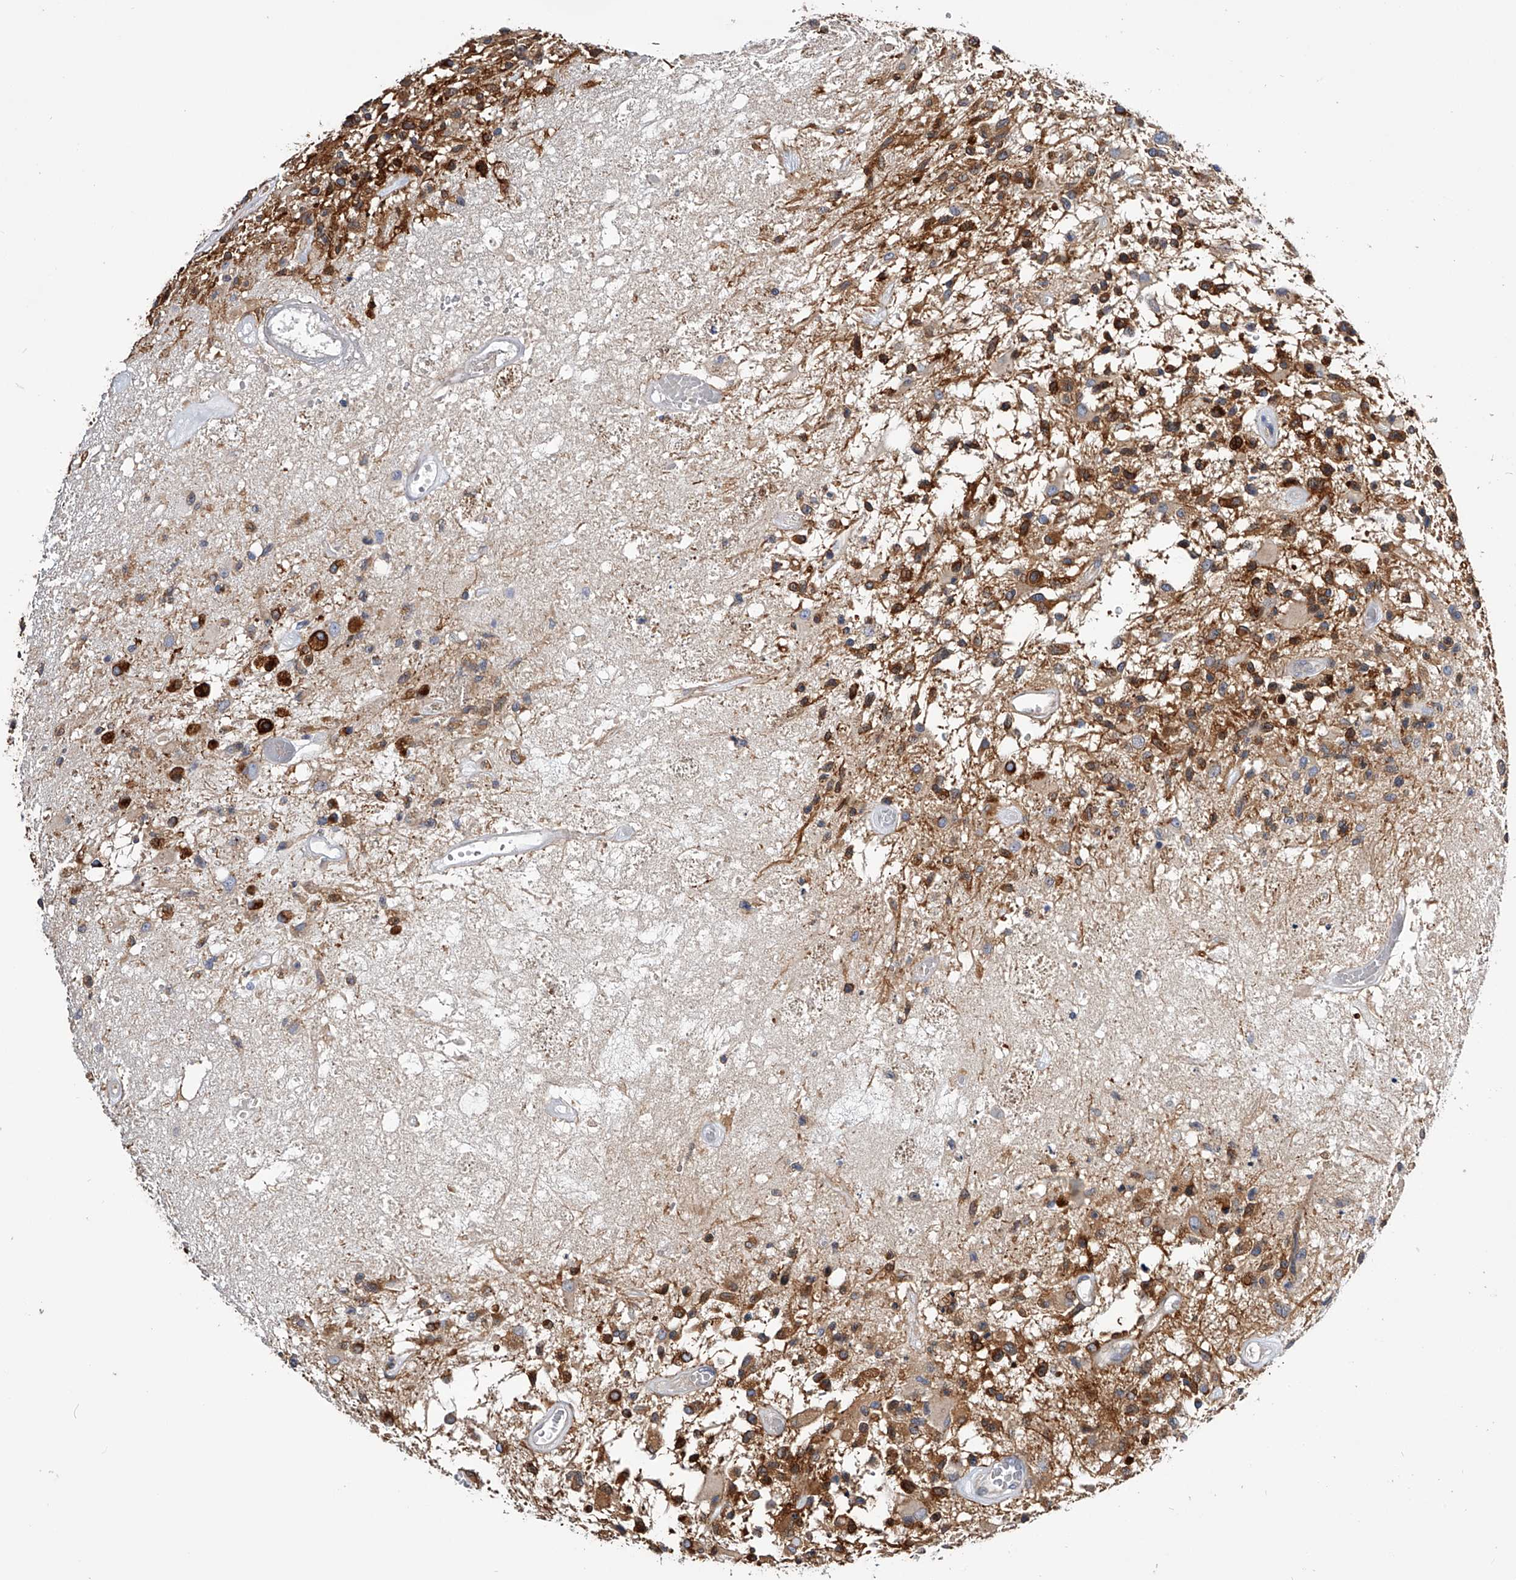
{"staining": {"intensity": "strong", "quantity": ">75%", "location": "cytoplasmic/membranous"}, "tissue": "glioma", "cell_type": "Tumor cells", "image_type": "cancer", "snomed": [{"axis": "morphology", "description": "Glioma, malignant, High grade"}, {"axis": "morphology", "description": "Glioblastoma, NOS"}, {"axis": "topography", "description": "Brain"}], "caption": "The image shows immunohistochemical staining of glioma. There is strong cytoplasmic/membranous expression is identified in approximately >75% of tumor cells. The protein of interest is stained brown, and the nuclei are stained in blue (DAB (3,3'-diaminobenzidine) IHC with brightfield microscopy, high magnification).", "gene": "ARL4C", "patient": {"sex": "male", "age": 60}}